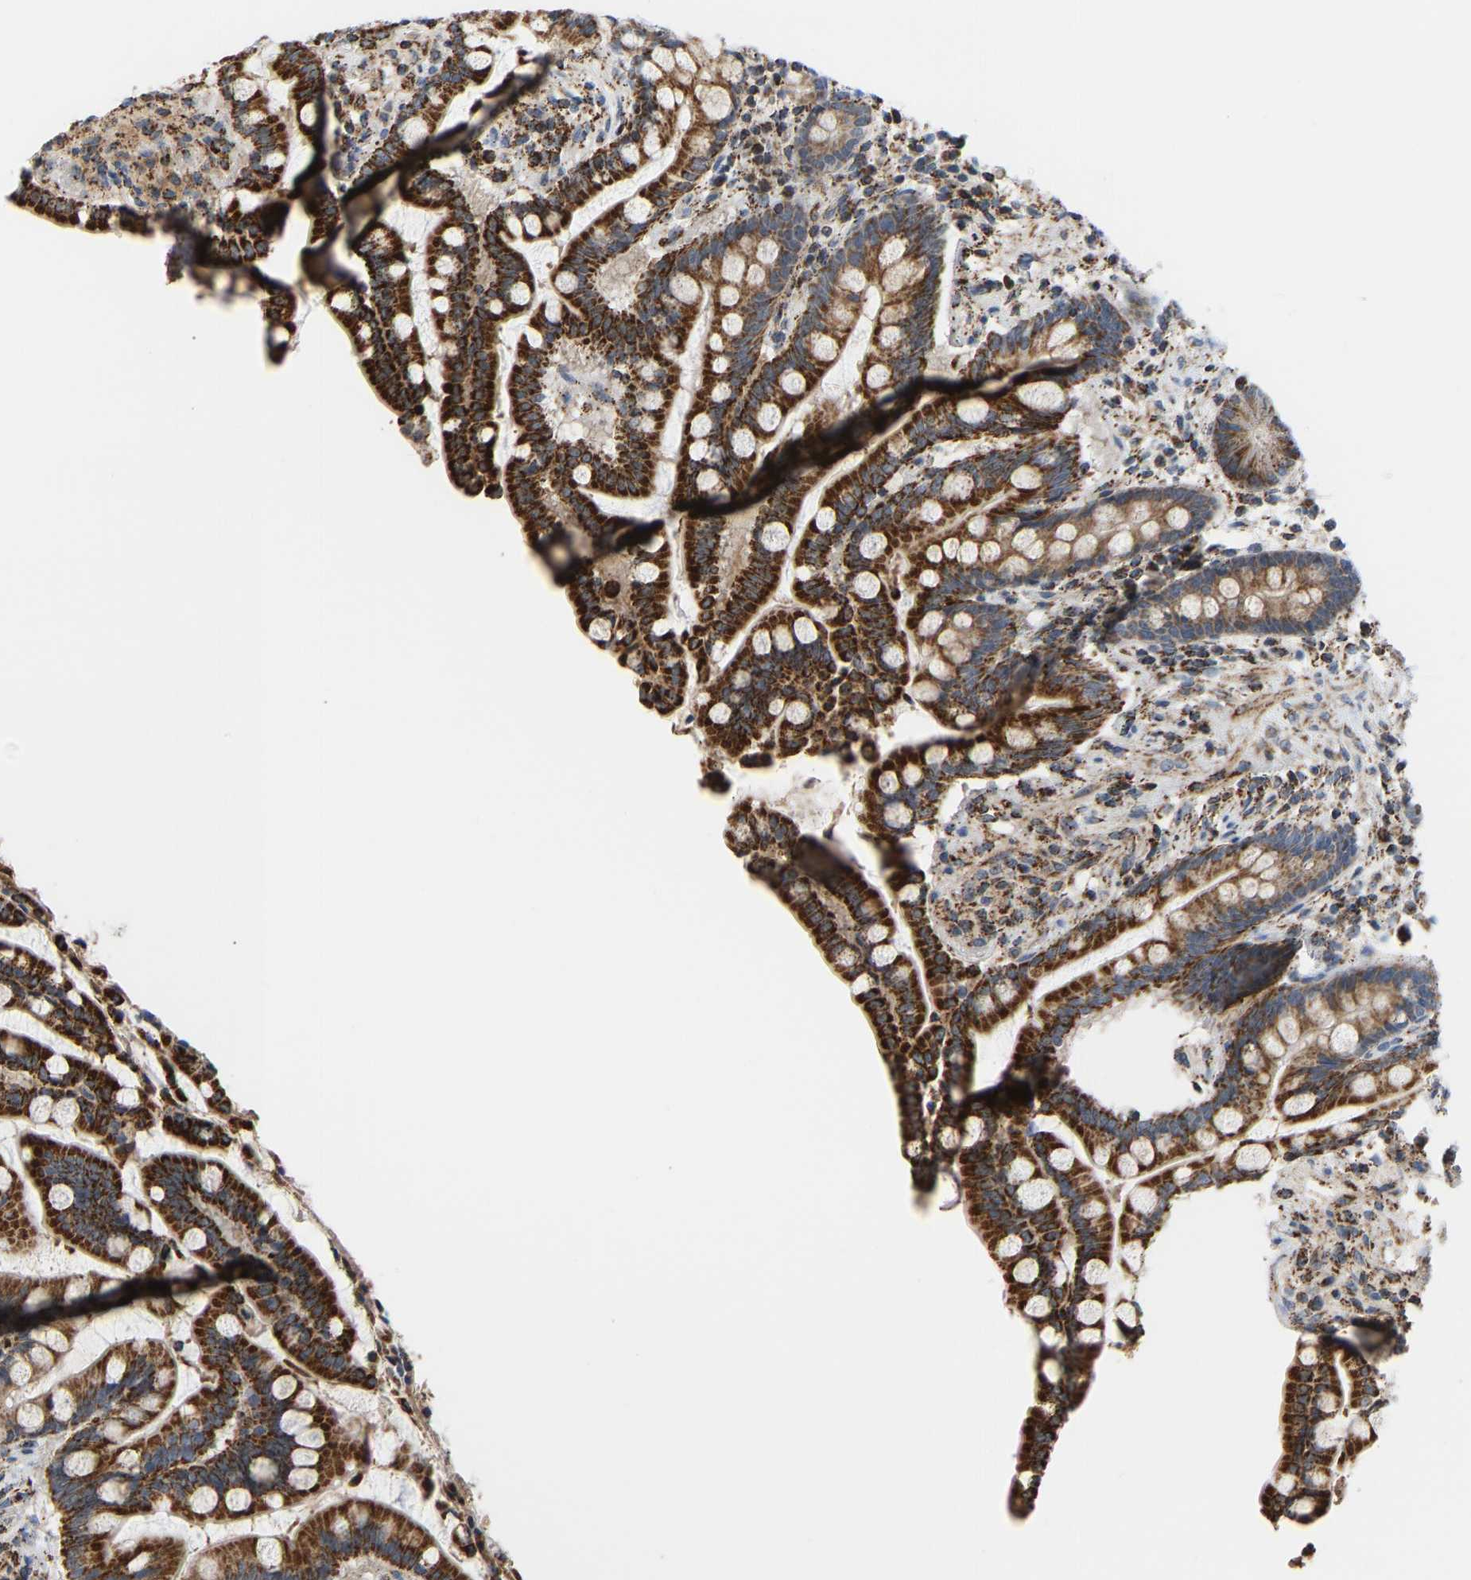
{"staining": {"intensity": "moderate", "quantity": ">75%", "location": "cytoplasmic/membranous"}, "tissue": "colon", "cell_type": "Endothelial cells", "image_type": "normal", "snomed": [{"axis": "morphology", "description": "Normal tissue, NOS"}, {"axis": "topography", "description": "Colon"}], "caption": "The photomicrograph exhibits staining of normal colon, revealing moderate cytoplasmic/membranous protein positivity (brown color) within endothelial cells. (DAB (3,3'-diaminobenzidine) IHC, brown staining for protein, blue staining for nuclei).", "gene": "GPSM2", "patient": {"sex": "male", "age": 73}}